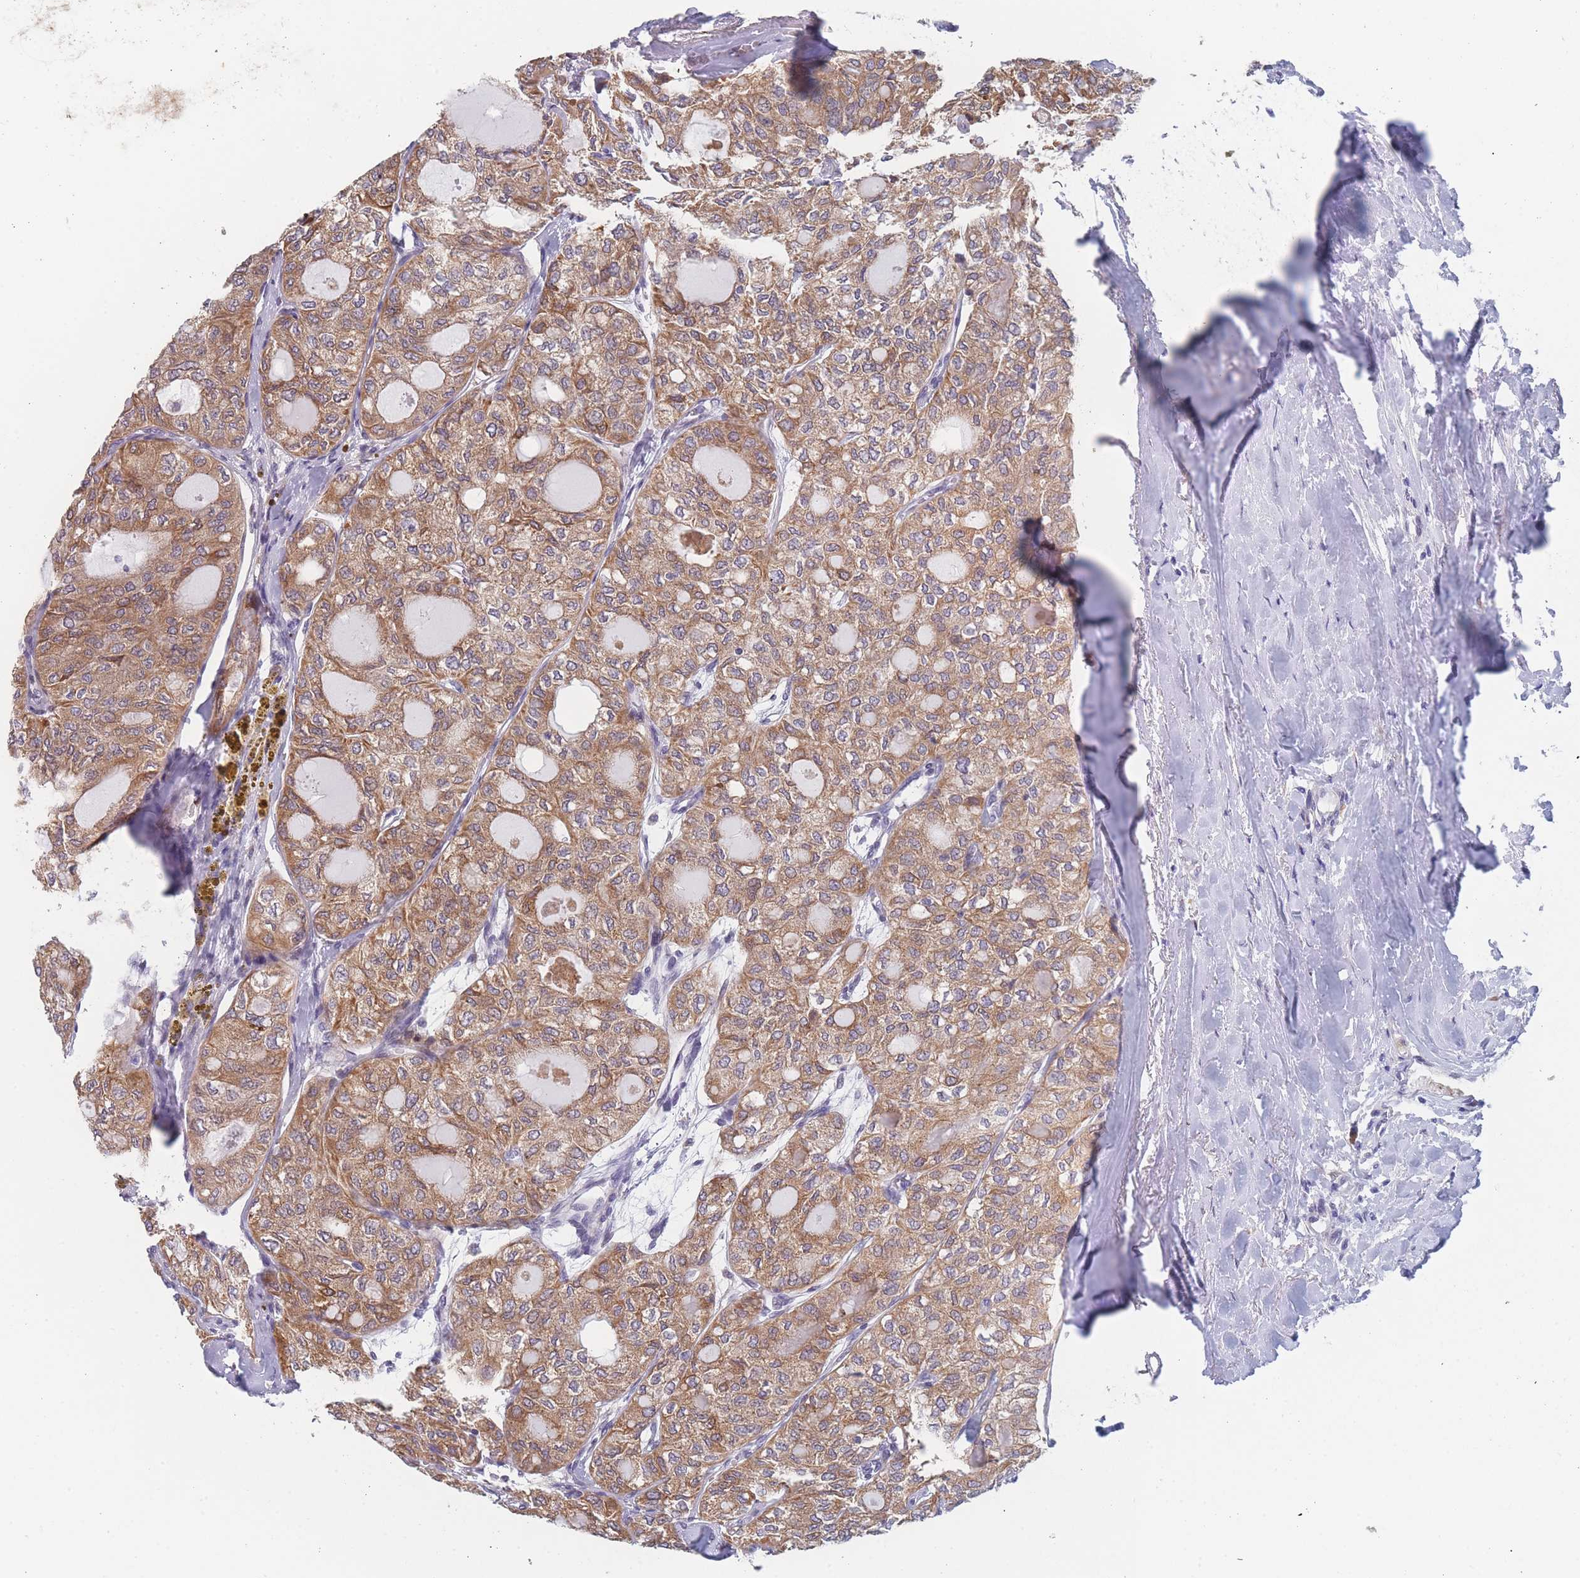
{"staining": {"intensity": "moderate", "quantity": ">75%", "location": "cytoplasmic/membranous"}, "tissue": "thyroid cancer", "cell_type": "Tumor cells", "image_type": "cancer", "snomed": [{"axis": "morphology", "description": "Follicular adenoma carcinoma, NOS"}, {"axis": "topography", "description": "Thyroid gland"}], "caption": "DAB immunohistochemical staining of thyroid cancer (follicular adenoma carcinoma) shows moderate cytoplasmic/membranous protein positivity in approximately >75% of tumor cells. (DAB (3,3'-diaminobenzidine) IHC with brightfield microscopy, high magnification).", "gene": "TMED10", "patient": {"sex": "male", "age": 75}}